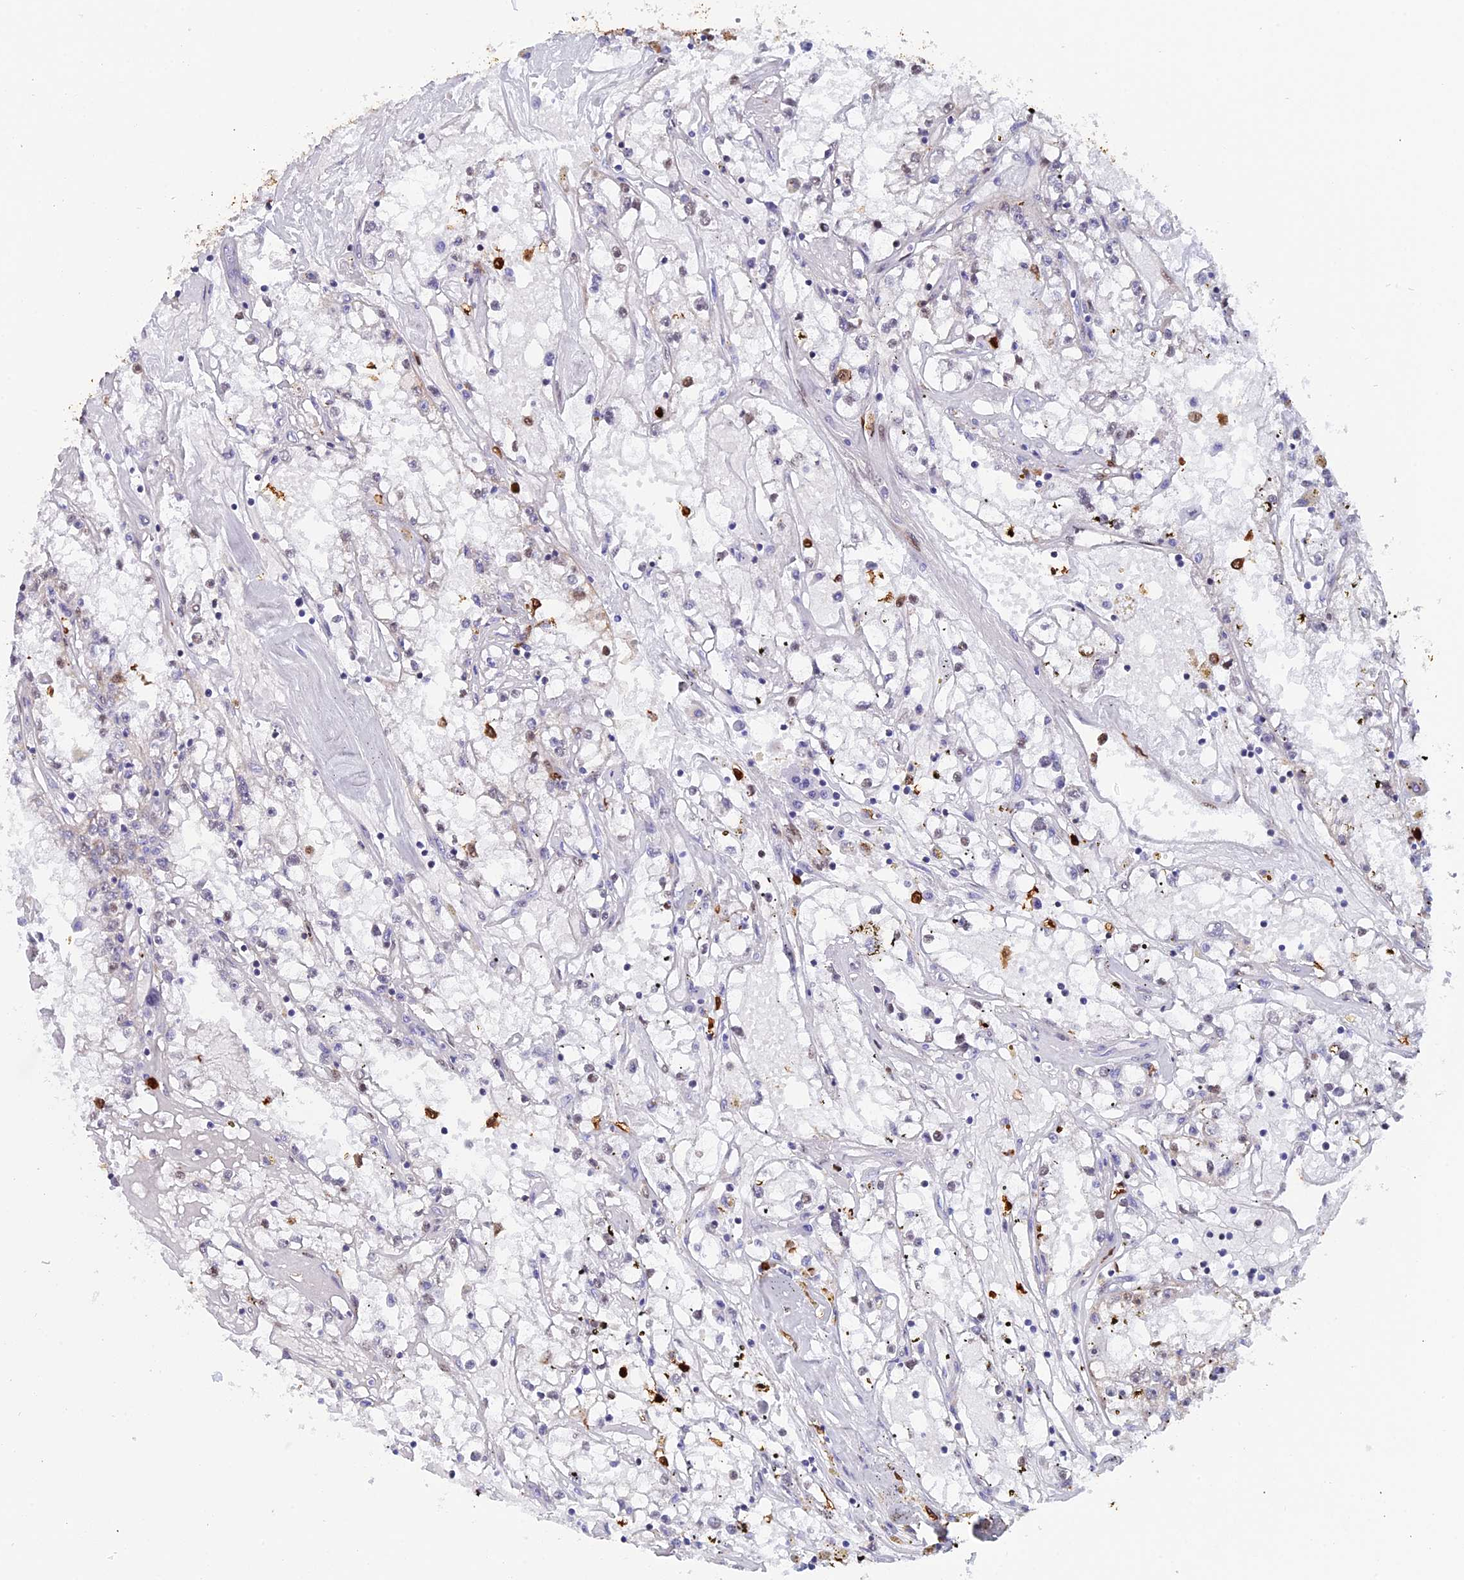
{"staining": {"intensity": "negative", "quantity": "none", "location": "none"}, "tissue": "renal cancer", "cell_type": "Tumor cells", "image_type": "cancer", "snomed": [{"axis": "morphology", "description": "Adenocarcinoma, NOS"}, {"axis": "topography", "description": "Kidney"}], "caption": "A photomicrograph of adenocarcinoma (renal) stained for a protein exhibits no brown staining in tumor cells.", "gene": "SLC26A1", "patient": {"sex": "male", "age": 56}}